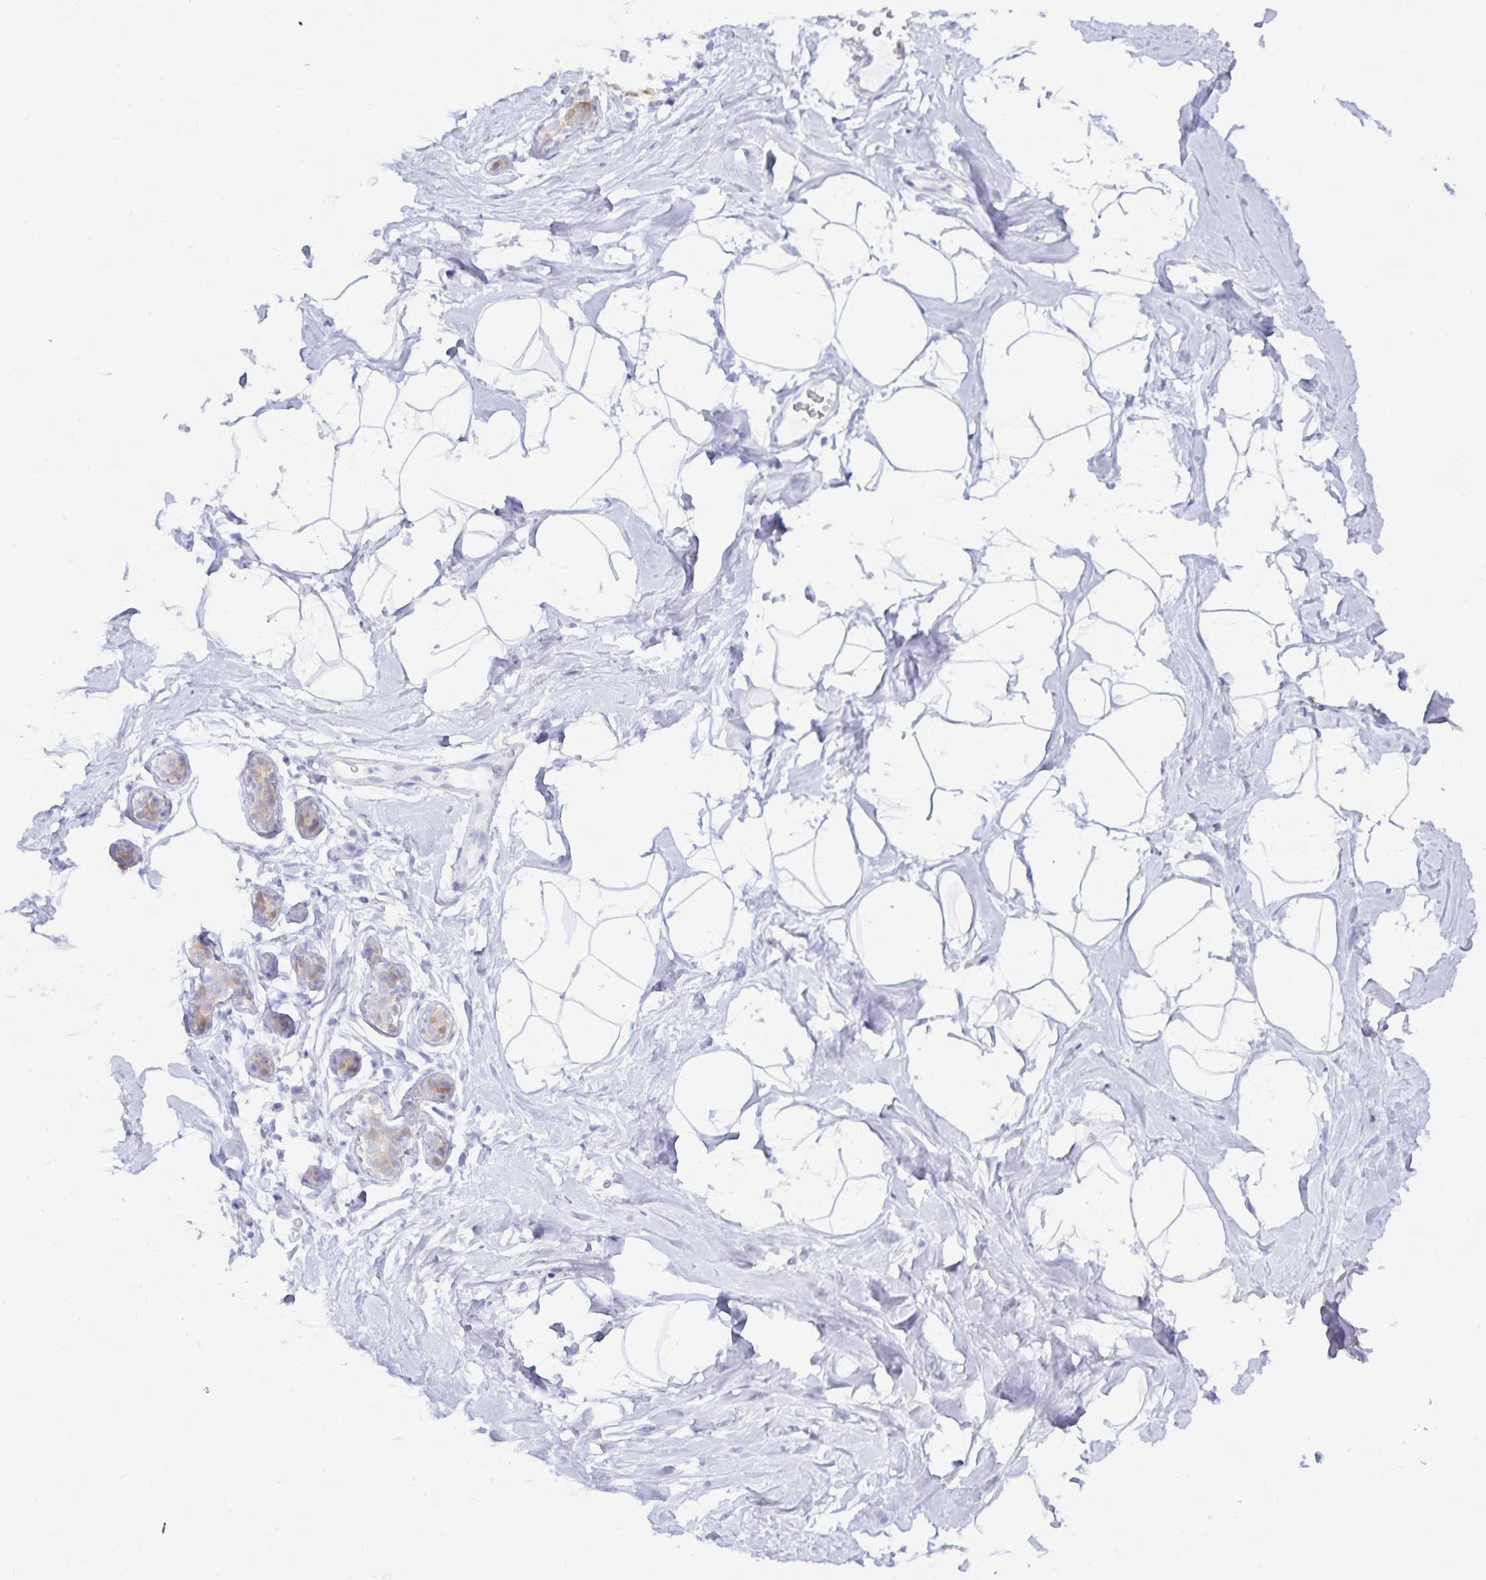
{"staining": {"intensity": "negative", "quantity": "none", "location": "none"}, "tissue": "breast", "cell_type": "Adipocytes", "image_type": "normal", "snomed": [{"axis": "morphology", "description": "Normal tissue, NOS"}, {"axis": "topography", "description": "Breast"}], "caption": "Histopathology image shows no significant protein expression in adipocytes of benign breast. Brightfield microscopy of IHC stained with DAB (3,3'-diaminobenzidine) (brown) and hematoxylin (blue), captured at high magnification.", "gene": "MON2", "patient": {"sex": "female", "age": 32}}